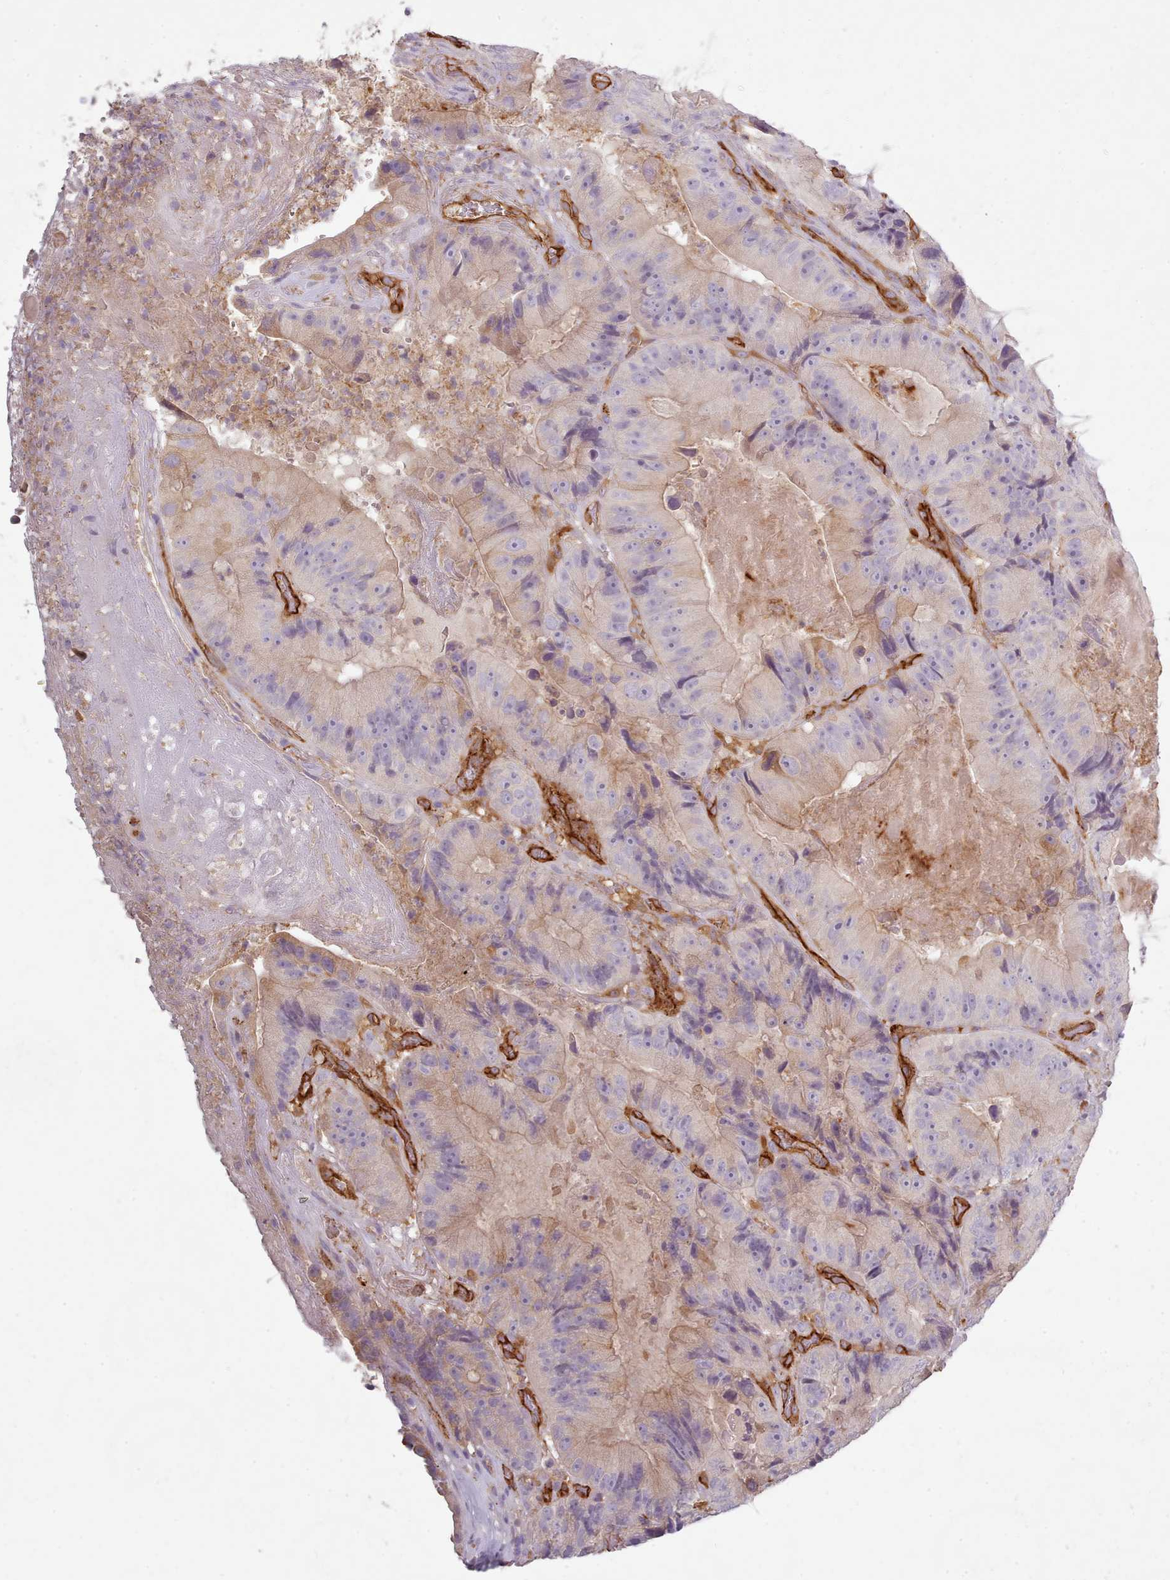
{"staining": {"intensity": "weak", "quantity": "<25%", "location": "cytoplasmic/membranous"}, "tissue": "colorectal cancer", "cell_type": "Tumor cells", "image_type": "cancer", "snomed": [{"axis": "morphology", "description": "Adenocarcinoma, NOS"}, {"axis": "topography", "description": "Colon"}], "caption": "This image is of colorectal adenocarcinoma stained with immunohistochemistry (IHC) to label a protein in brown with the nuclei are counter-stained blue. There is no positivity in tumor cells.", "gene": "CD300LF", "patient": {"sex": "female", "age": 86}}